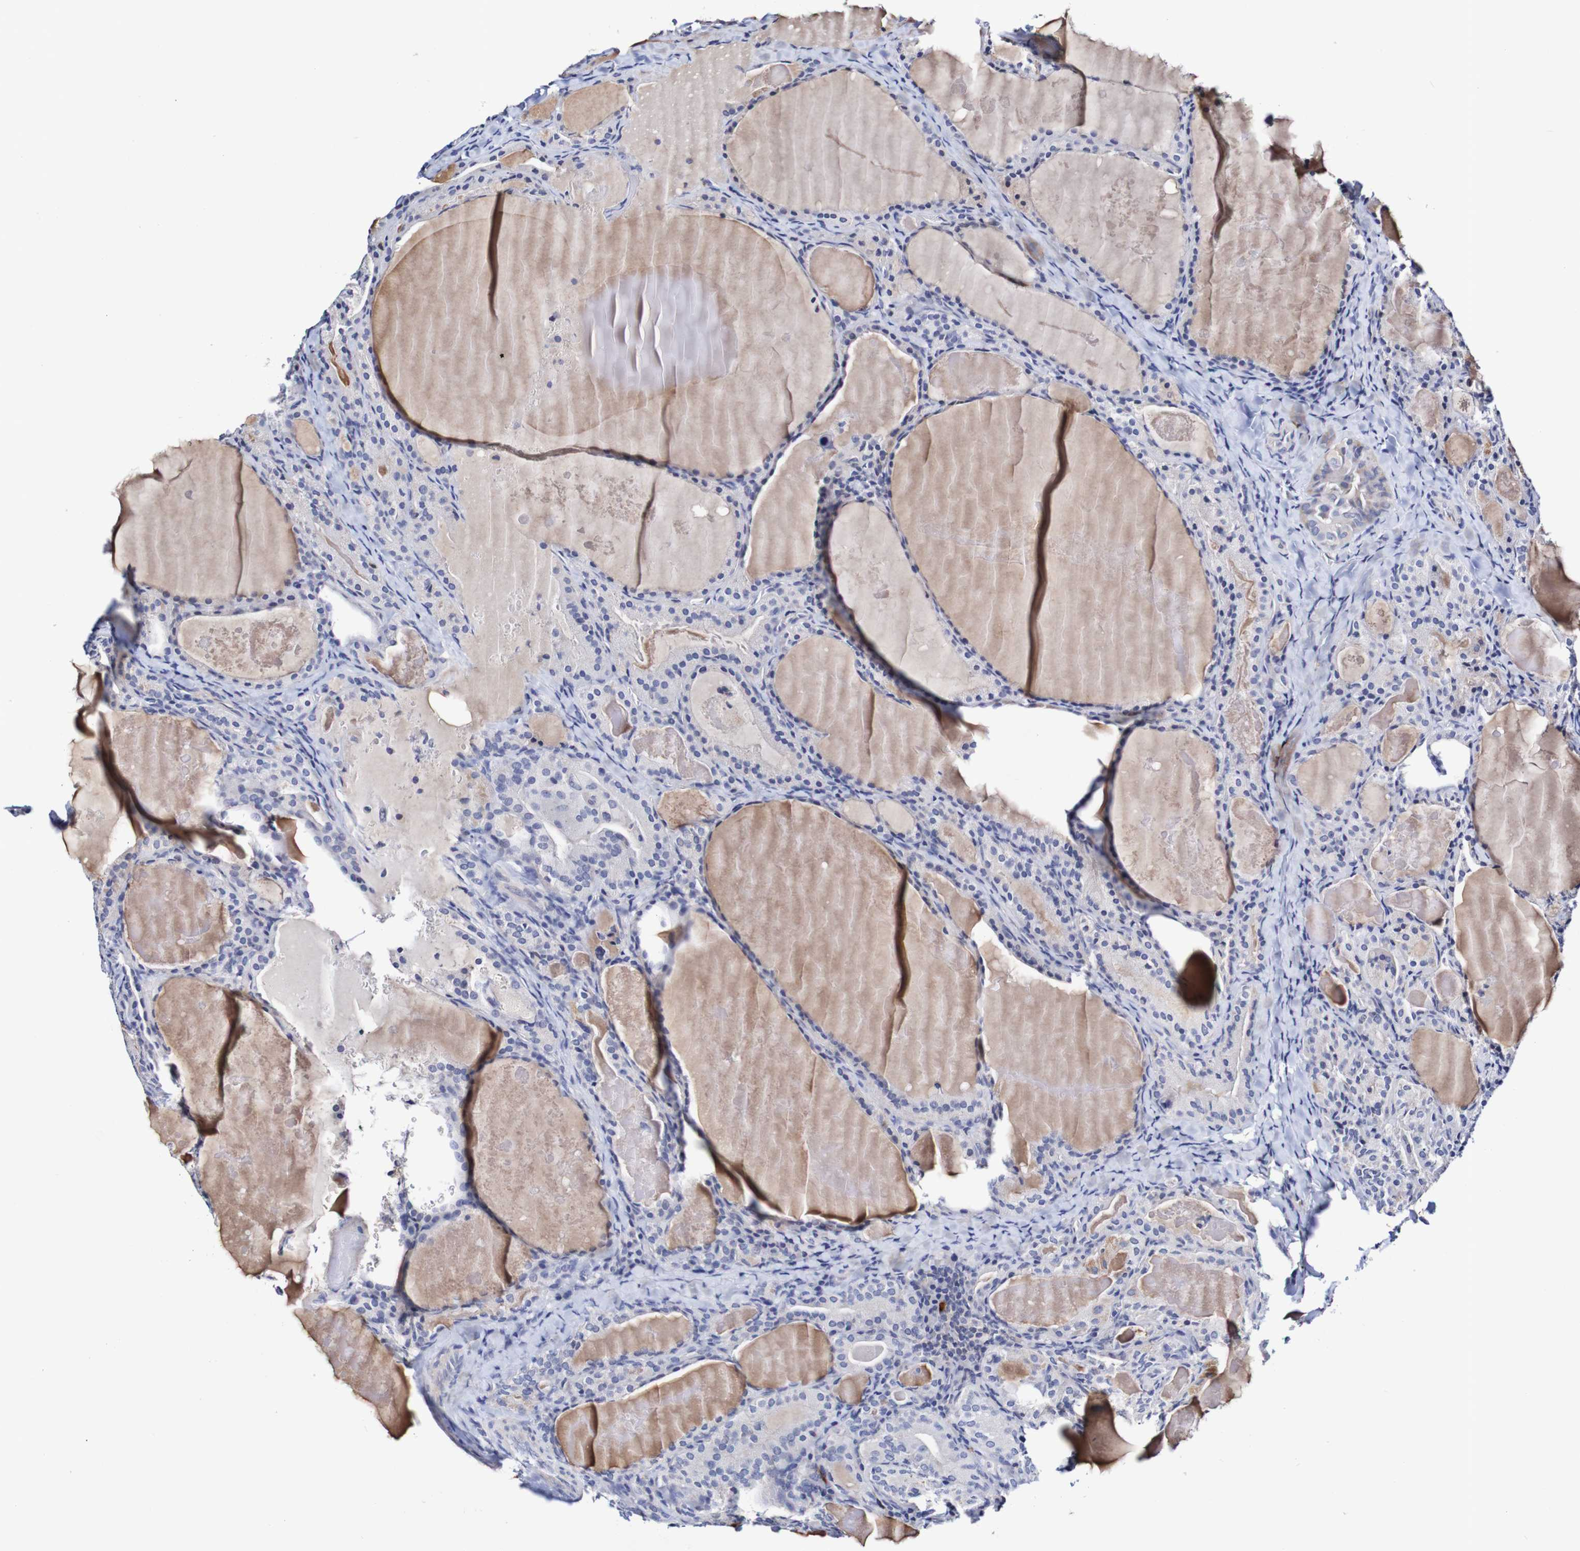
{"staining": {"intensity": "negative", "quantity": "none", "location": "none"}, "tissue": "thyroid cancer", "cell_type": "Tumor cells", "image_type": "cancer", "snomed": [{"axis": "morphology", "description": "Papillary adenocarcinoma, NOS"}, {"axis": "topography", "description": "Thyroid gland"}], "caption": "Human thyroid cancer stained for a protein using IHC exhibits no expression in tumor cells.", "gene": "ACVR1C", "patient": {"sex": "female", "age": 42}}